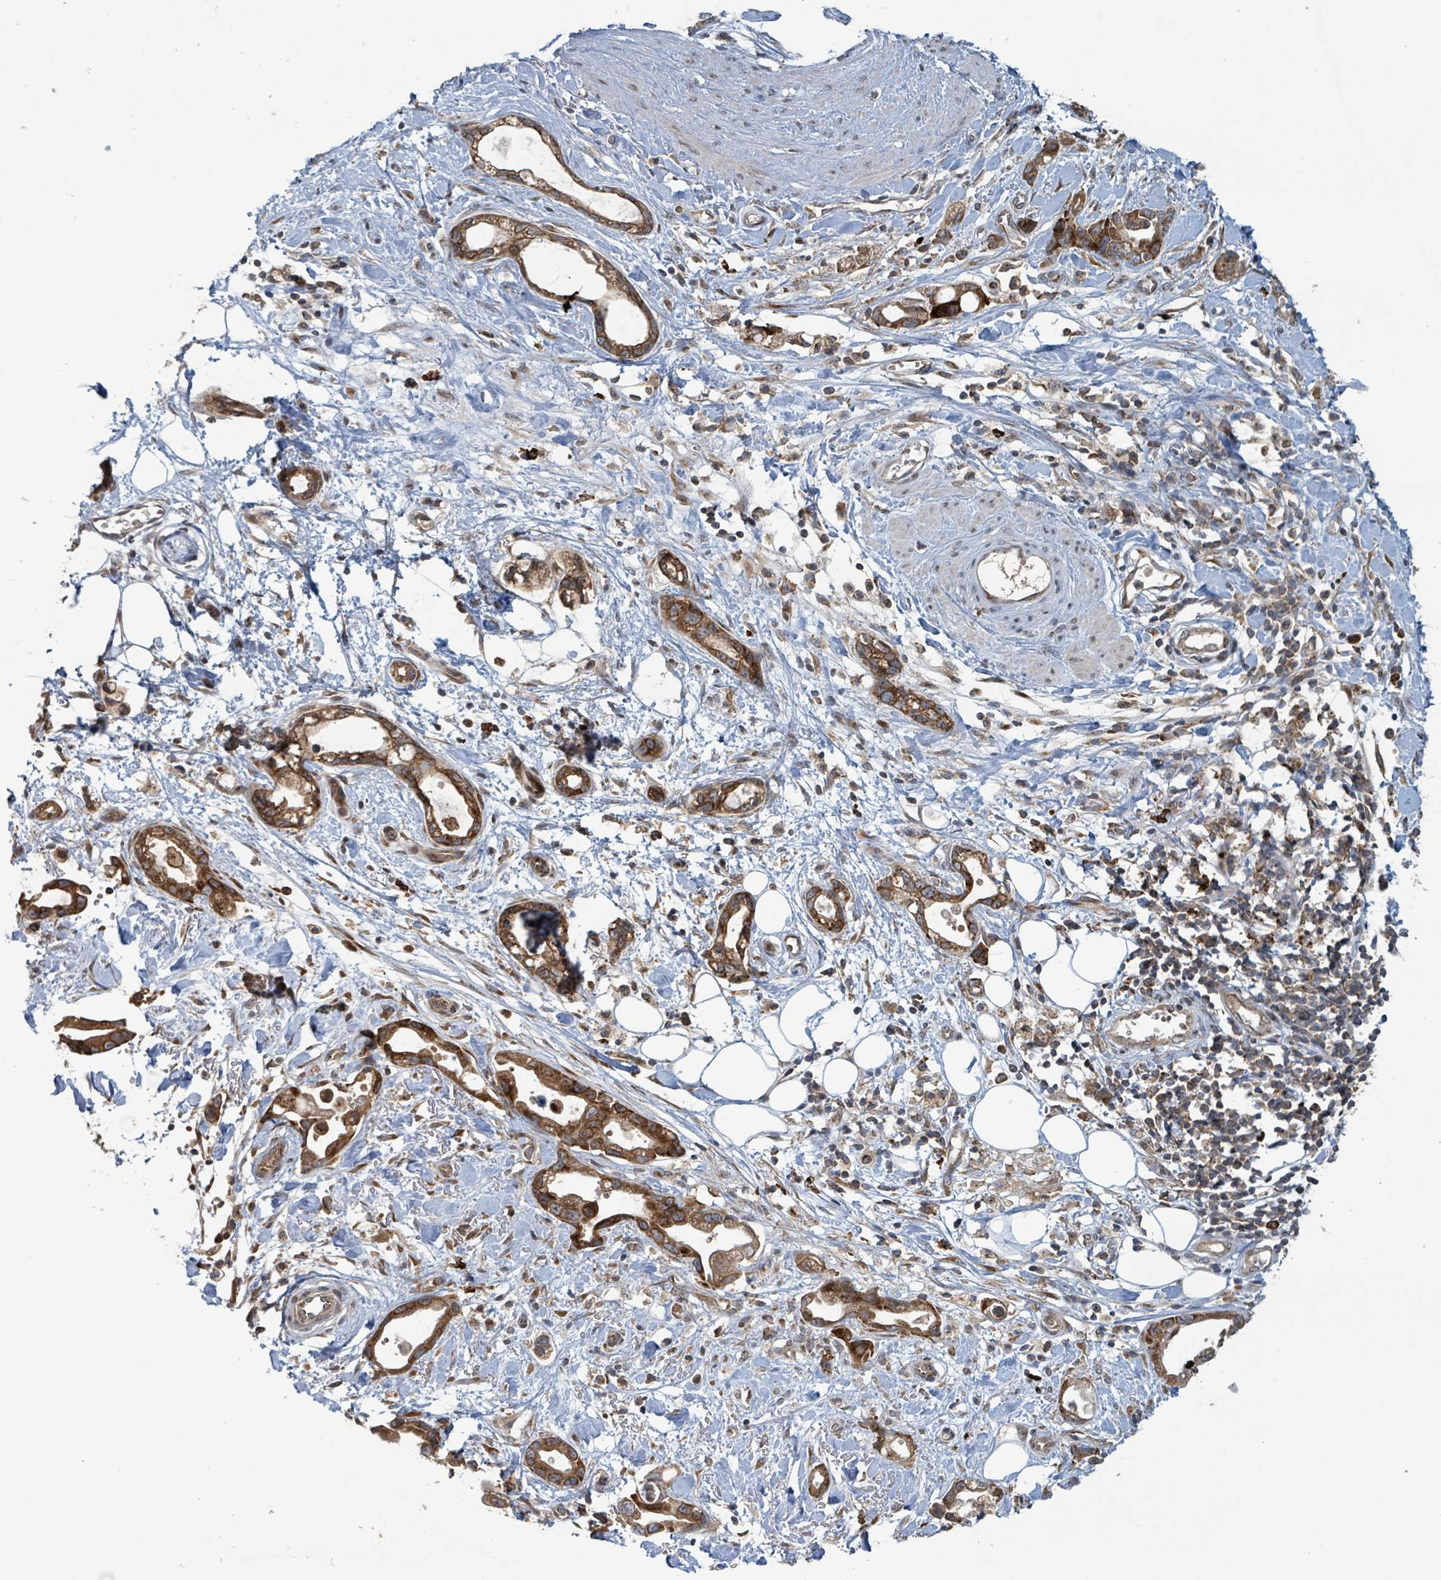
{"staining": {"intensity": "strong", "quantity": ">75%", "location": "cytoplasmic/membranous"}, "tissue": "stomach cancer", "cell_type": "Tumor cells", "image_type": "cancer", "snomed": [{"axis": "morphology", "description": "Adenocarcinoma, NOS"}, {"axis": "topography", "description": "Stomach"}], "caption": "Immunohistochemical staining of human stomach cancer (adenocarcinoma) exhibits high levels of strong cytoplasmic/membranous staining in approximately >75% of tumor cells. The staining was performed using DAB, with brown indicating positive protein expression. Nuclei are stained blue with hematoxylin.", "gene": "OR51E1", "patient": {"sex": "male", "age": 55}}